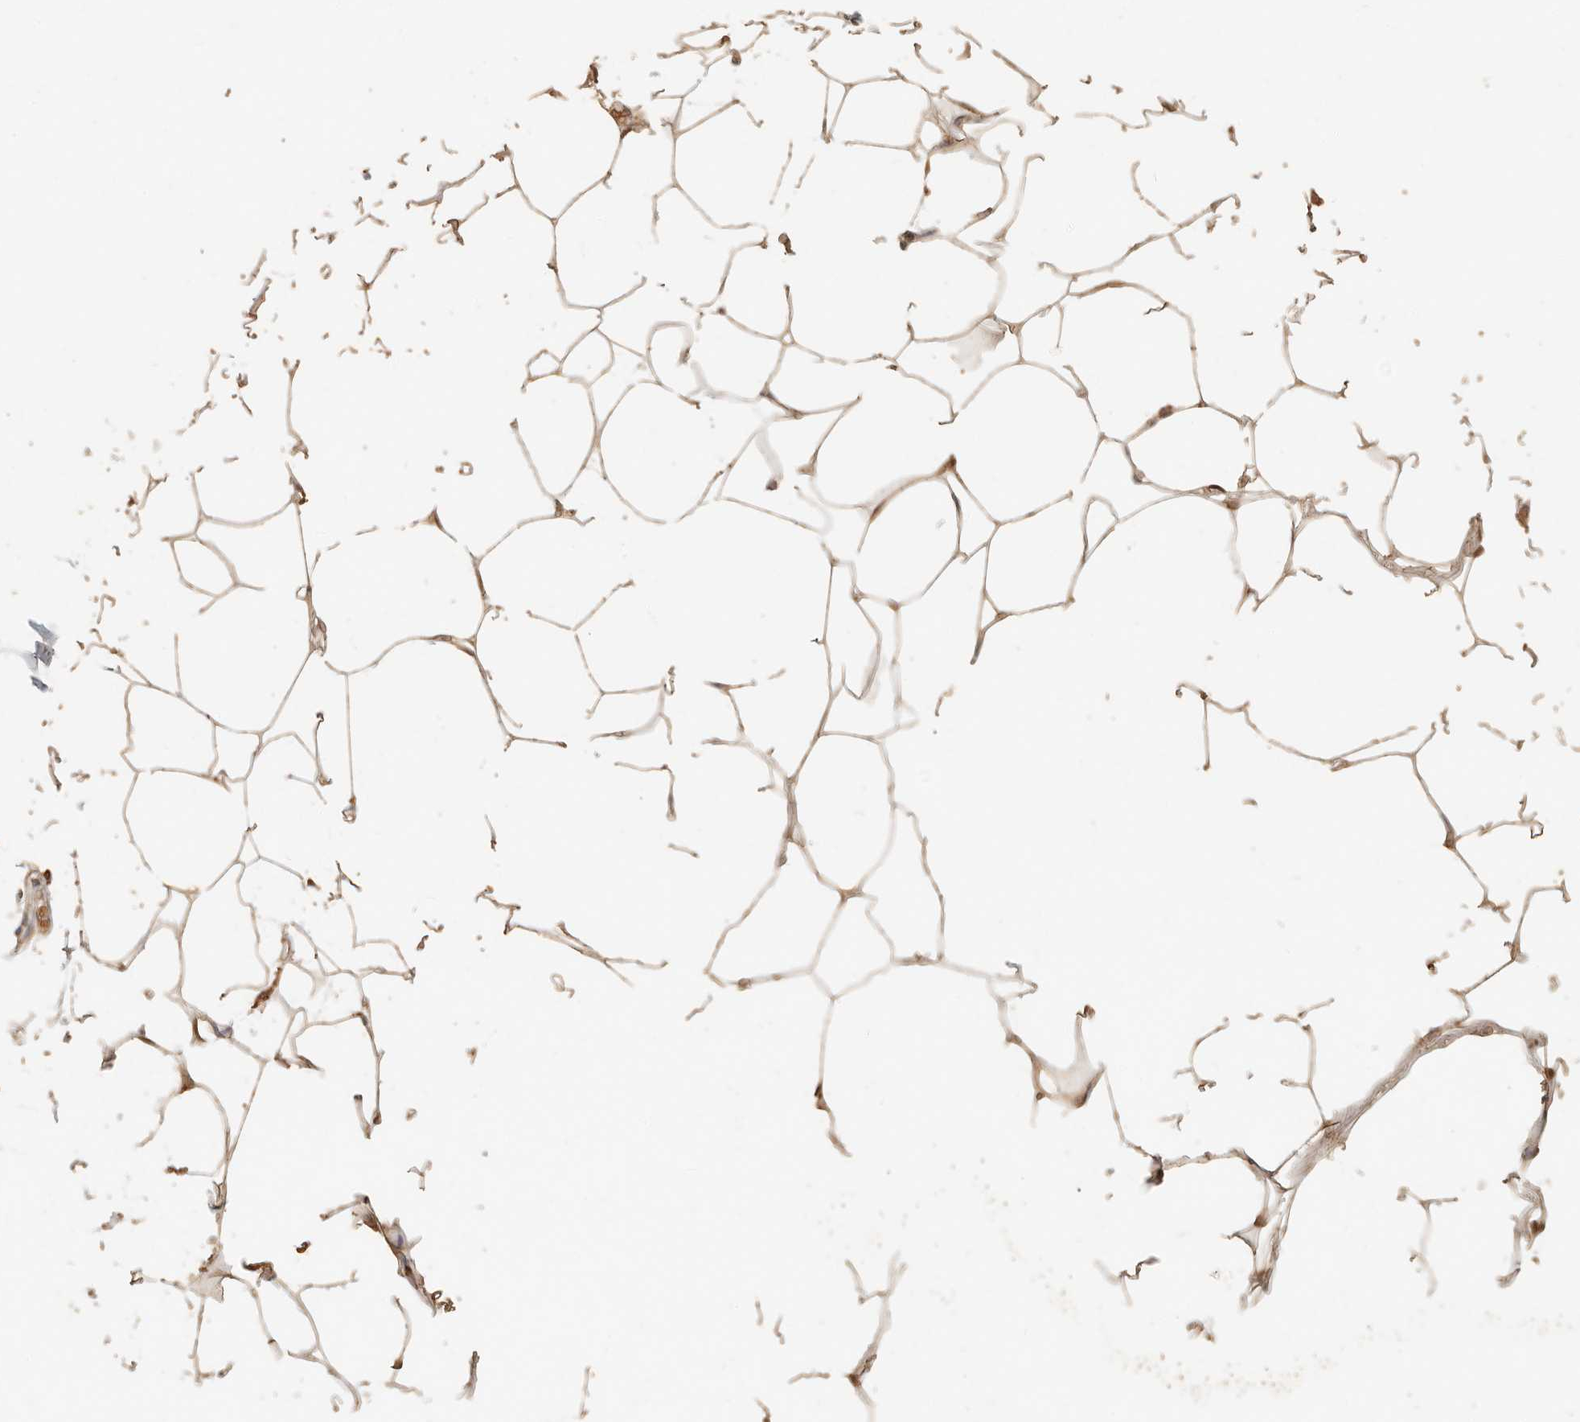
{"staining": {"intensity": "moderate", "quantity": ">75%", "location": "cytoplasmic/membranous"}, "tissue": "adipose tissue", "cell_type": "Adipocytes", "image_type": "normal", "snomed": [{"axis": "morphology", "description": "Normal tissue, NOS"}, {"axis": "topography", "description": "Breast"}], "caption": "A high-resolution histopathology image shows immunohistochemistry staining of normal adipose tissue, which exhibits moderate cytoplasmic/membranous positivity in approximately >75% of adipocytes. The staining was performed using DAB (3,3'-diaminobenzidine) to visualize the protein expression in brown, while the nuclei were stained in blue with hematoxylin (Magnification: 20x).", "gene": "INTS11", "patient": {"sex": "female", "age": 23}}